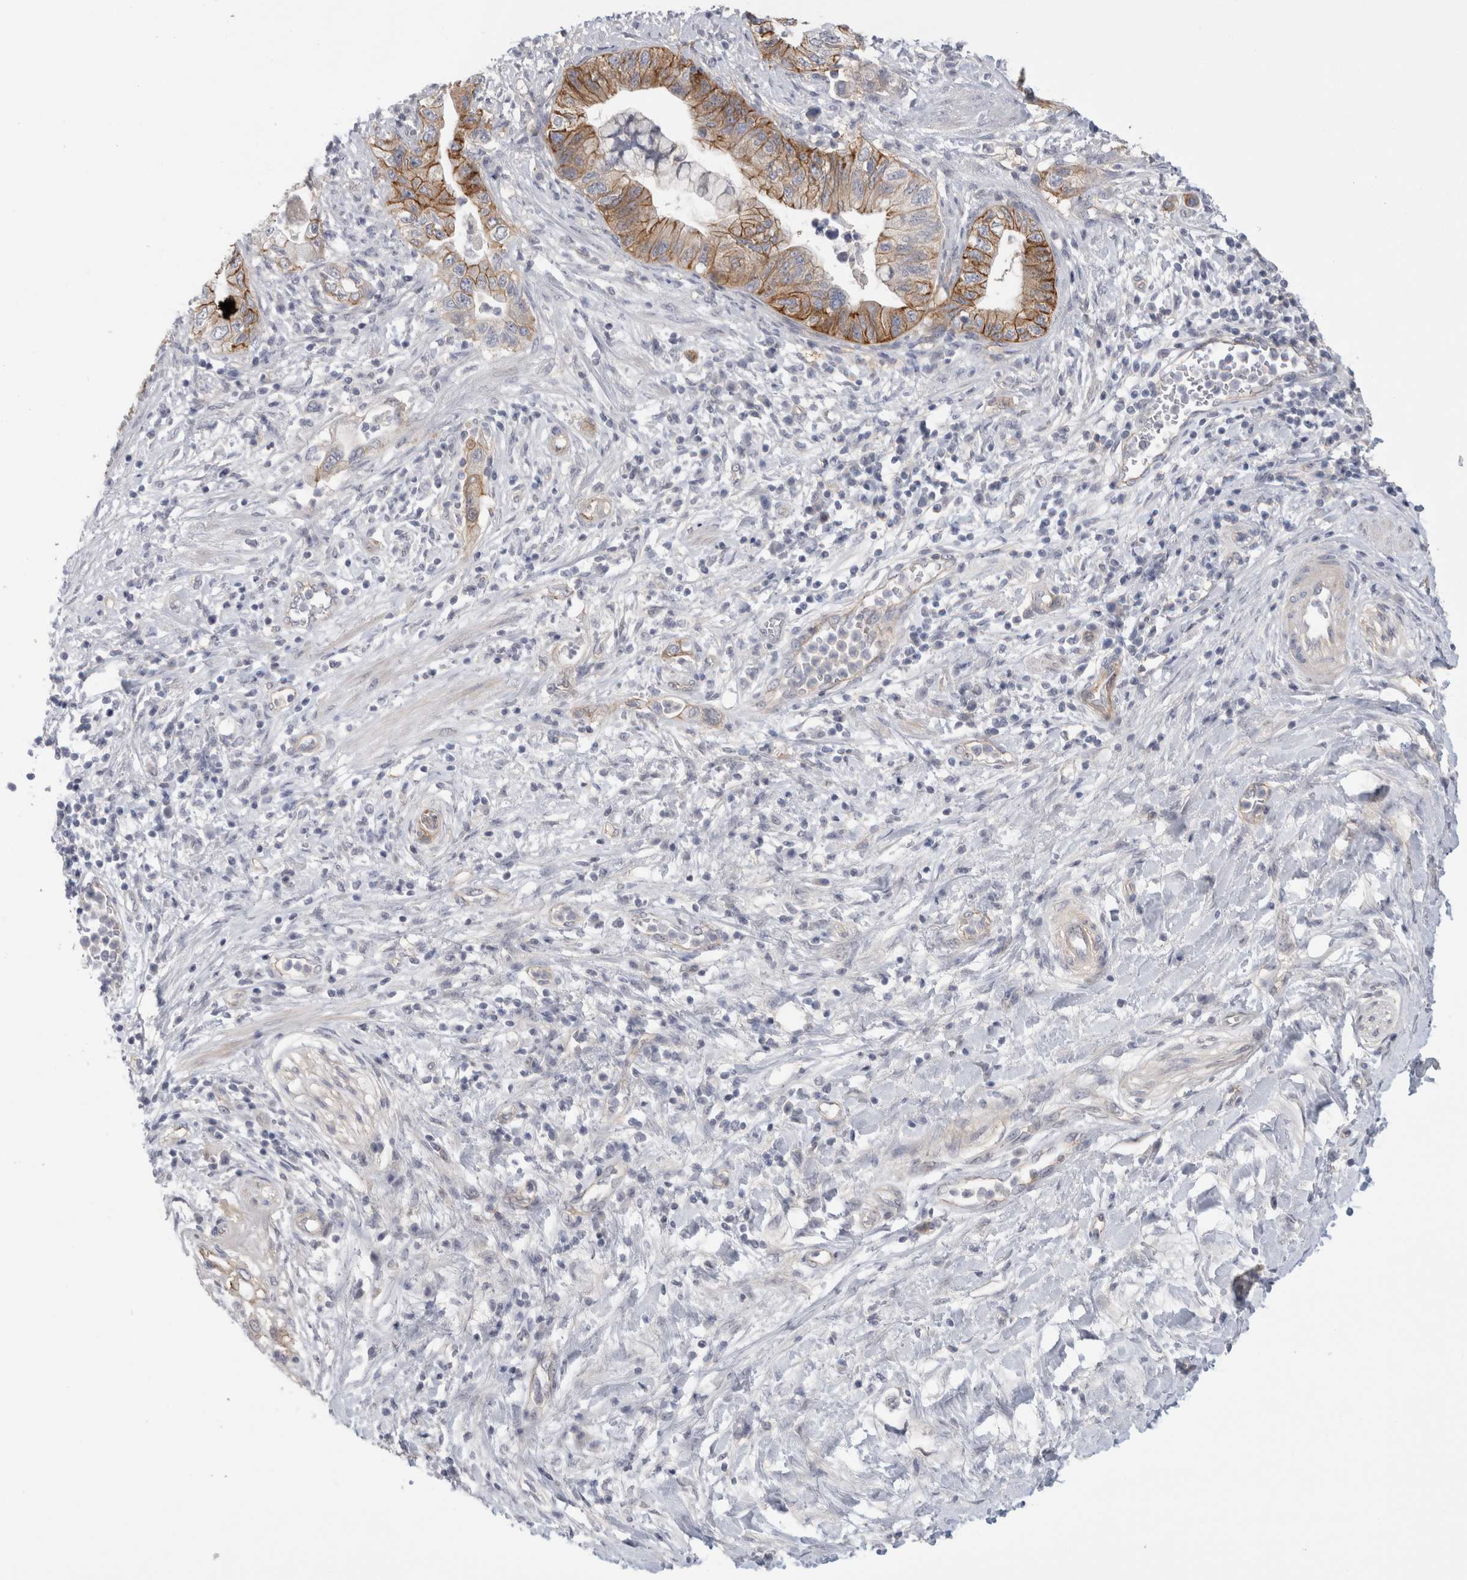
{"staining": {"intensity": "moderate", "quantity": ">75%", "location": "cytoplasmic/membranous"}, "tissue": "pancreatic cancer", "cell_type": "Tumor cells", "image_type": "cancer", "snomed": [{"axis": "morphology", "description": "Adenocarcinoma, NOS"}, {"axis": "topography", "description": "Pancreas"}], "caption": "Protein expression analysis of human adenocarcinoma (pancreatic) reveals moderate cytoplasmic/membranous expression in about >75% of tumor cells.", "gene": "VANGL1", "patient": {"sex": "female", "age": 73}}